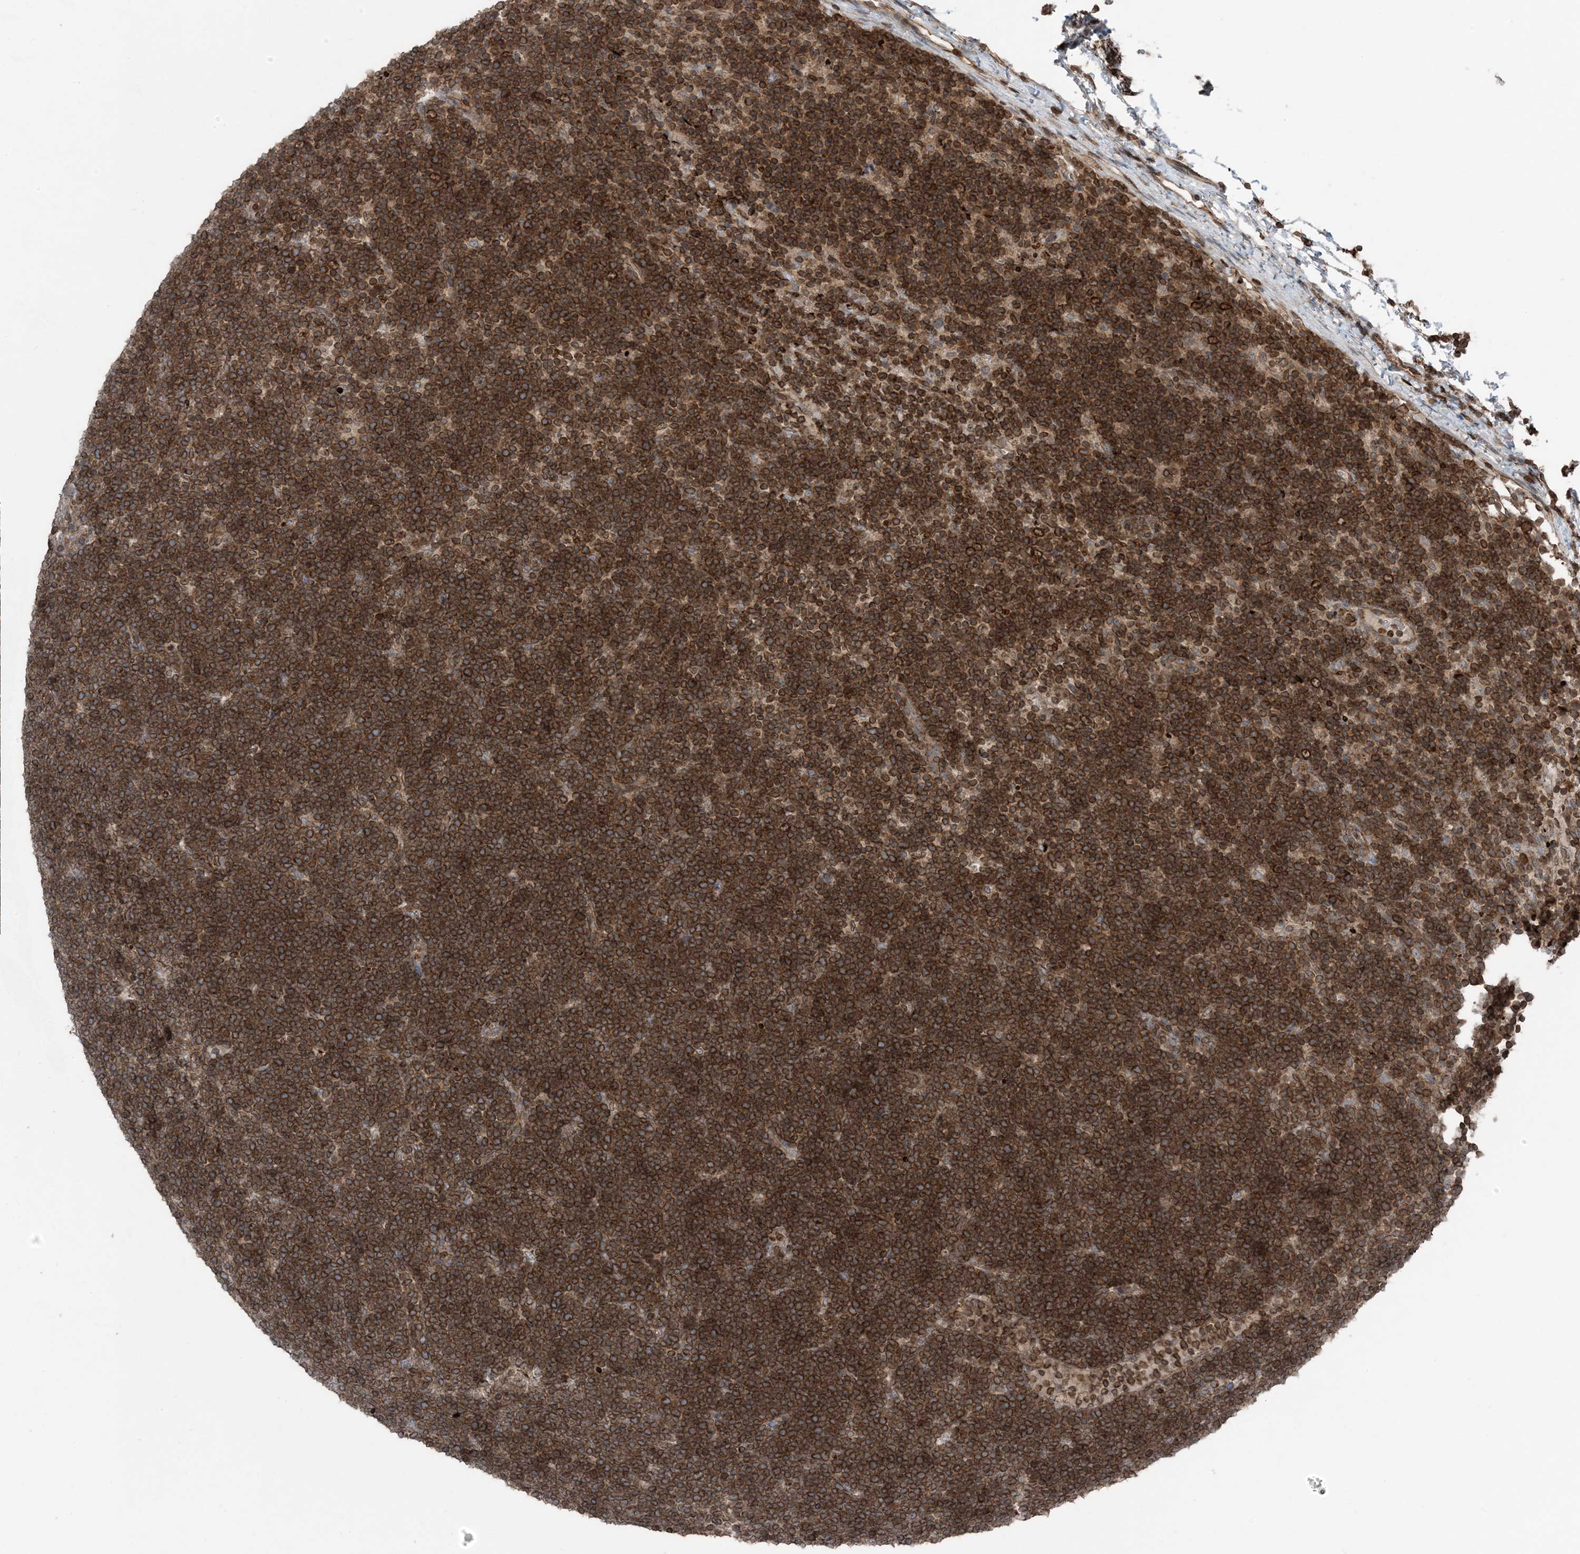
{"staining": {"intensity": "strong", "quantity": ">75%", "location": "cytoplasmic/membranous,nuclear"}, "tissue": "lymphoma", "cell_type": "Tumor cells", "image_type": "cancer", "snomed": [{"axis": "morphology", "description": "Malignant lymphoma, non-Hodgkin's type, High grade"}, {"axis": "topography", "description": "Lymph node"}], "caption": "A high-resolution histopathology image shows immunohistochemistry staining of lymphoma, which displays strong cytoplasmic/membranous and nuclear positivity in about >75% of tumor cells.", "gene": "ZFAND2B", "patient": {"sex": "male", "age": 13}}